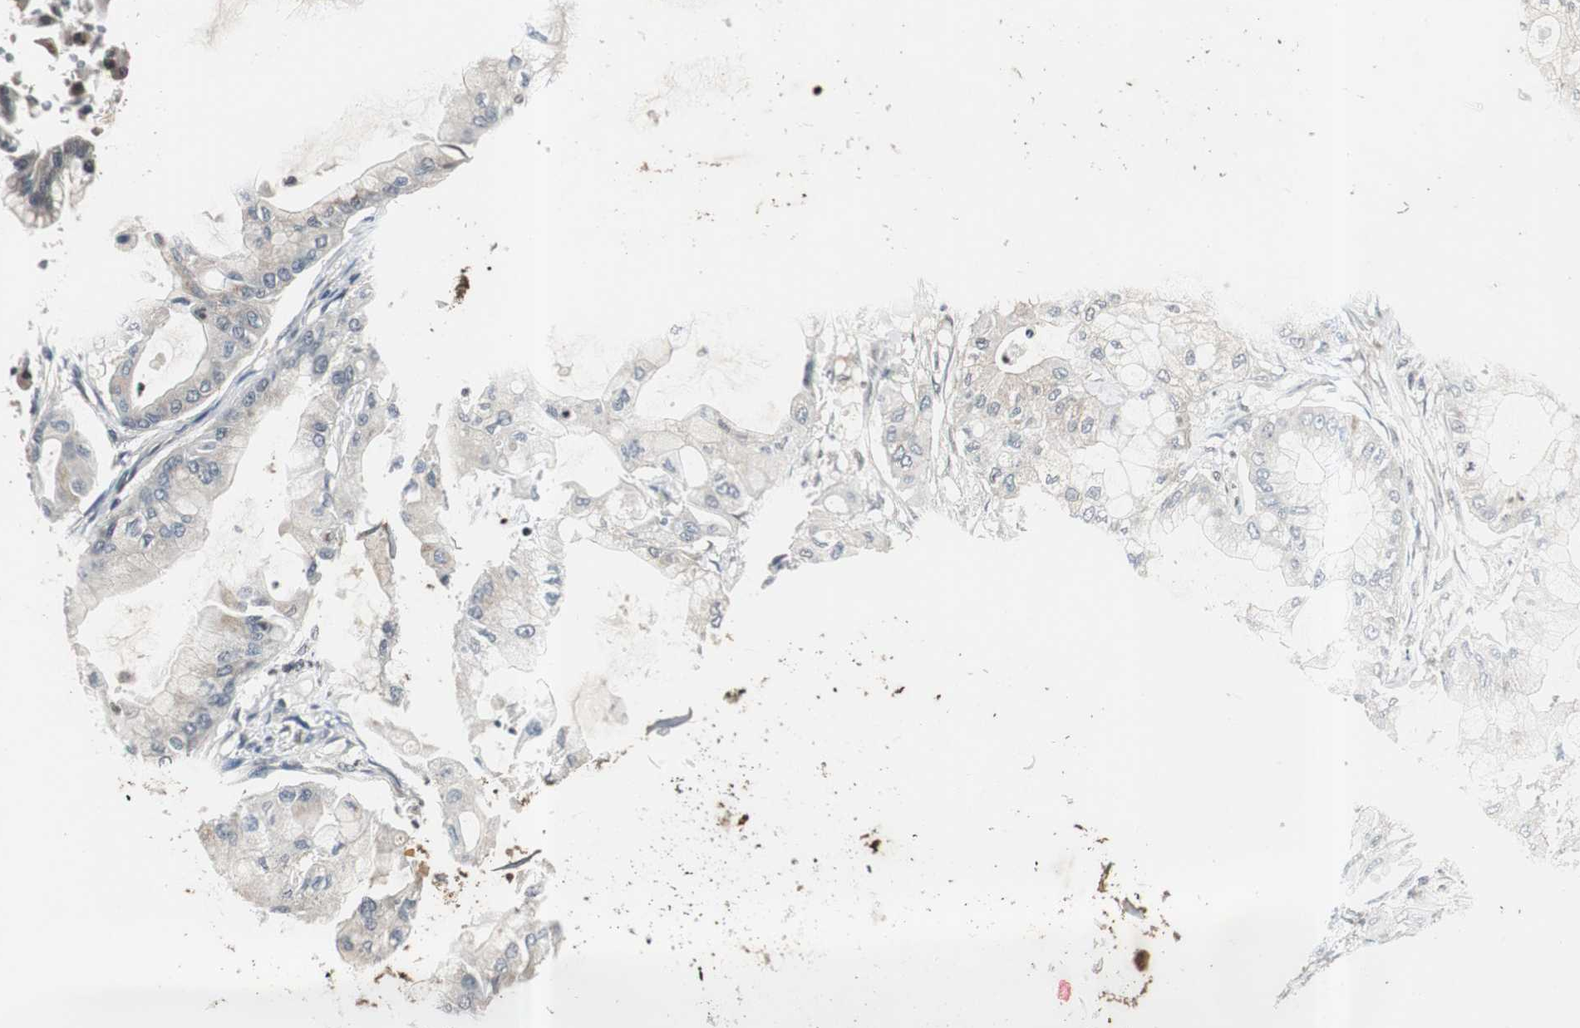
{"staining": {"intensity": "negative", "quantity": "none", "location": "none"}, "tissue": "pancreatic cancer", "cell_type": "Tumor cells", "image_type": "cancer", "snomed": [{"axis": "morphology", "description": "Adenocarcinoma, NOS"}, {"axis": "morphology", "description": "Adenocarcinoma, metastatic, NOS"}, {"axis": "topography", "description": "Lymph node"}, {"axis": "topography", "description": "Pancreas"}, {"axis": "topography", "description": "Duodenum"}], "caption": "This is a photomicrograph of IHC staining of metastatic adenocarcinoma (pancreatic), which shows no positivity in tumor cells.", "gene": "SMAD1", "patient": {"sex": "female", "age": 64}}